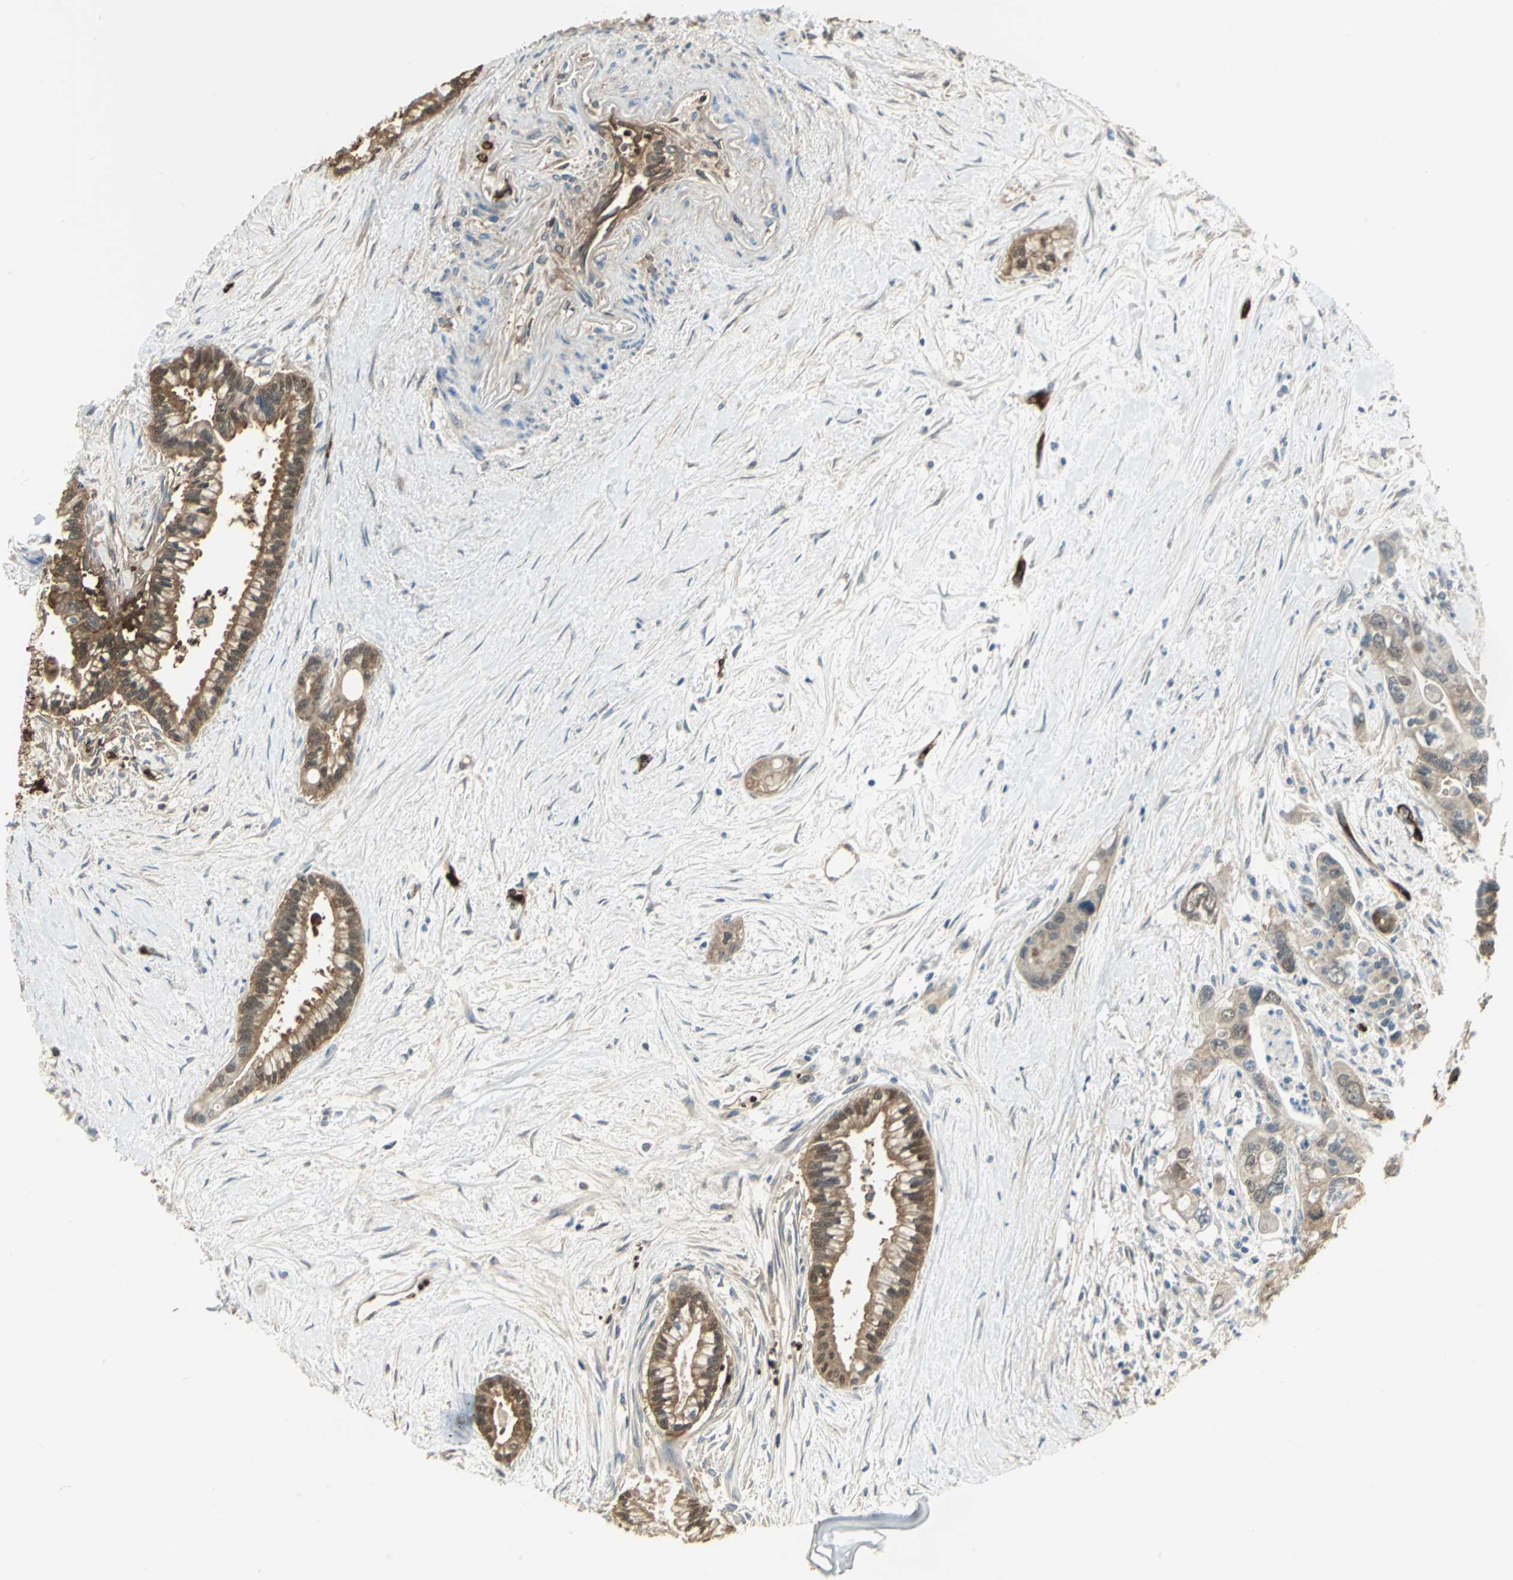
{"staining": {"intensity": "moderate", "quantity": ">75%", "location": "cytoplasmic/membranous,nuclear"}, "tissue": "pancreatic cancer", "cell_type": "Tumor cells", "image_type": "cancer", "snomed": [{"axis": "morphology", "description": "Adenocarcinoma, NOS"}, {"axis": "topography", "description": "Pancreas"}], "caption": "High-magnification brightfield microscopy of pancreatic cancer (adenocarcinoma) stained with DAB (brown) and counterstained with hematoxylin (blue). tumor cells exhibit moderate cytoplasmic/membranous and nuclear staining is present in approximately>75% of cells.", "gene": "DDAH1", "patient": {"sex": "male", "age": 70}}